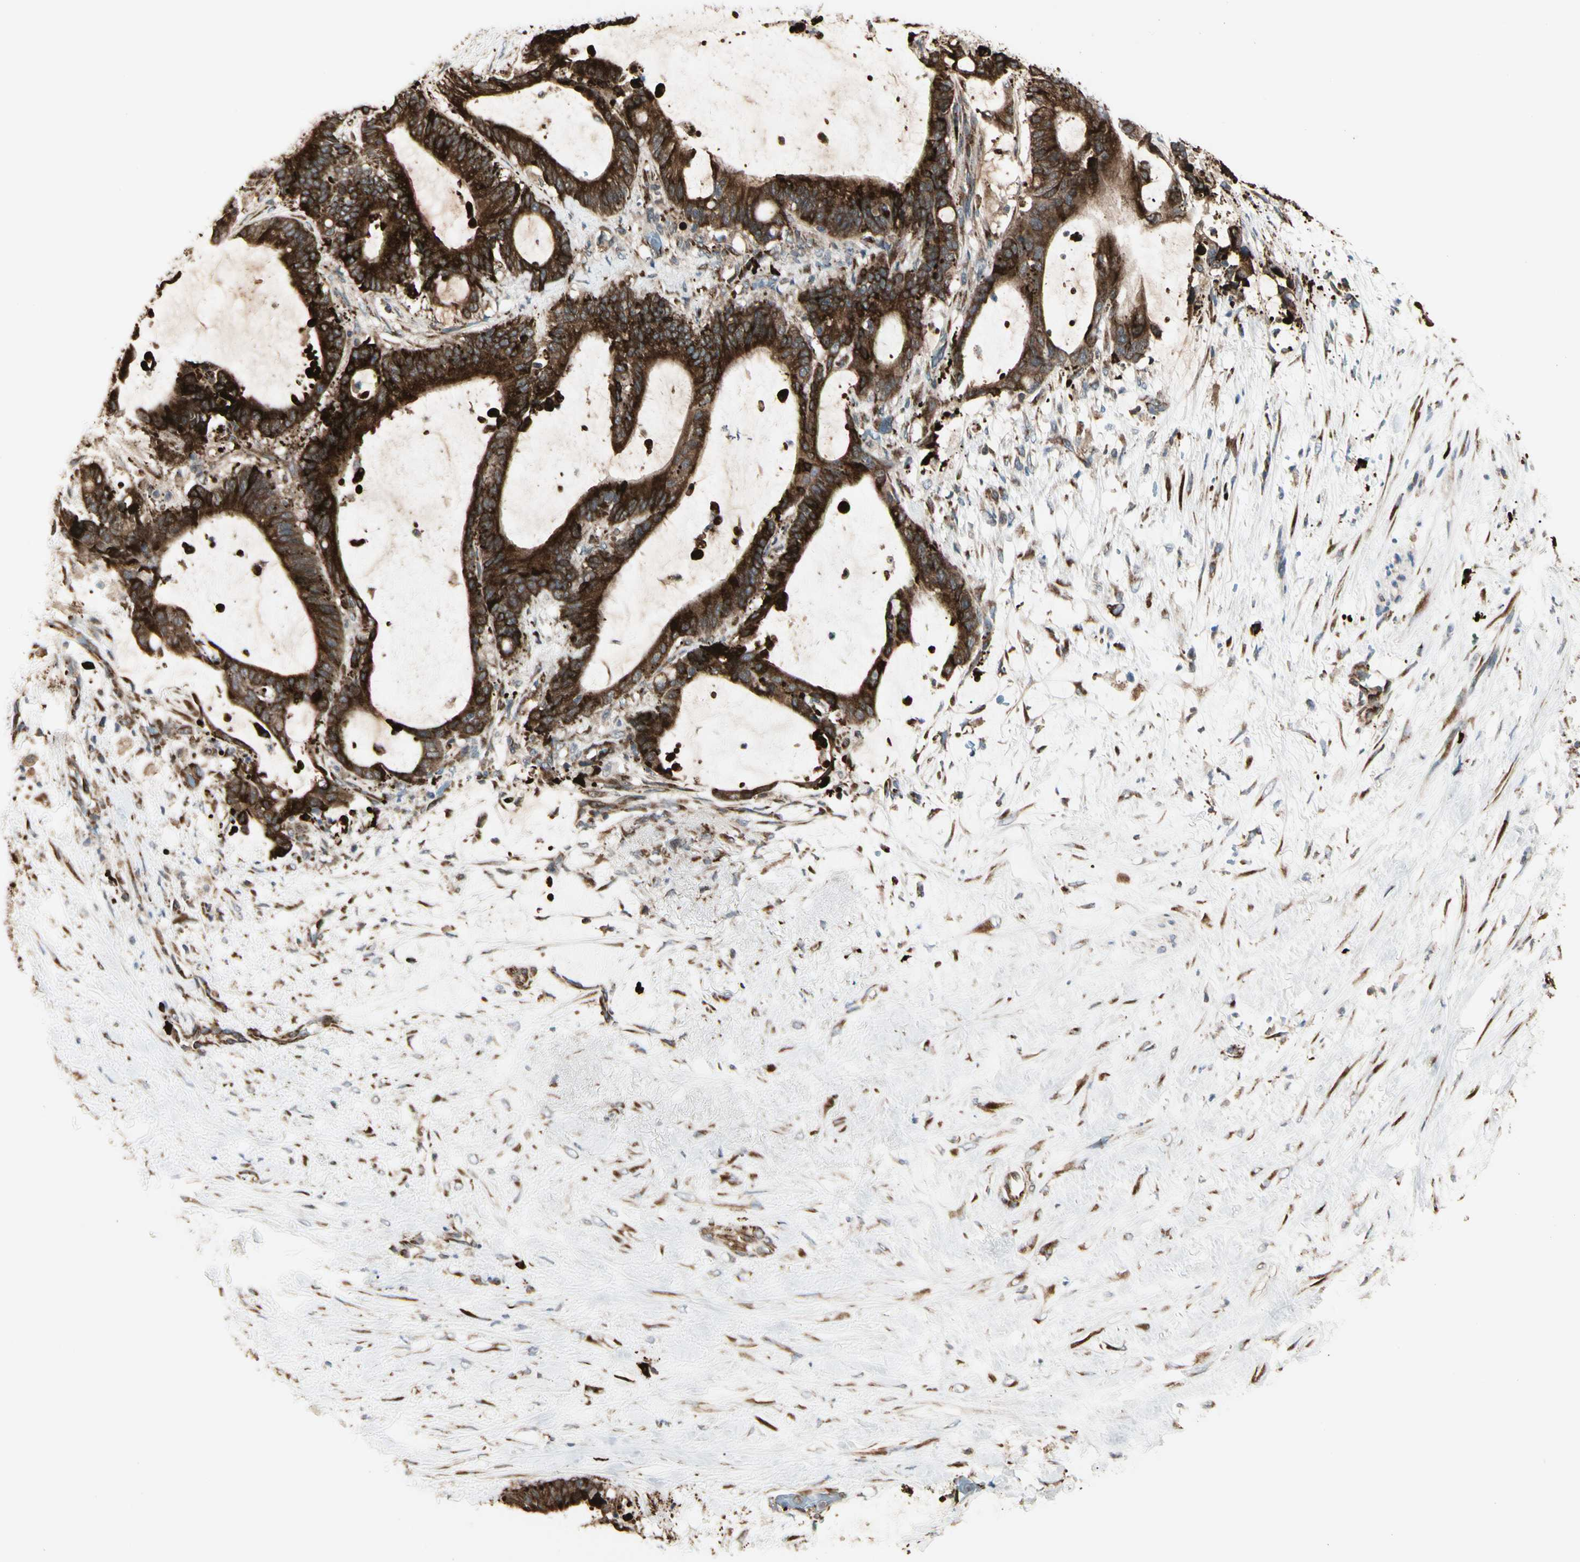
{"staining": {"intensity": "strong", "quantity": ">75%", "location": "cytoplasmic/membranous"}, "tissue": "liver cancer", "cell_type": "Tumor cells", "image_type": "cancer", "snomed": [{"axis": "morphology", "description": "Cholangiocarcinoma"}, {"axis": "topography", "description": "Liver"}], "caption": "Immunohistochemical staining of human liver cholangiocarcinoma exhibits strong cytoplasmic/membranous protein positivity in about >75% of tumor cells. (DAB (3,3'-diaminobenzidine) = brown stain, brightfield microscopy at high magnification).", "gene": "HSP90B1", "patient": {"sex": "female", "age": 73}}